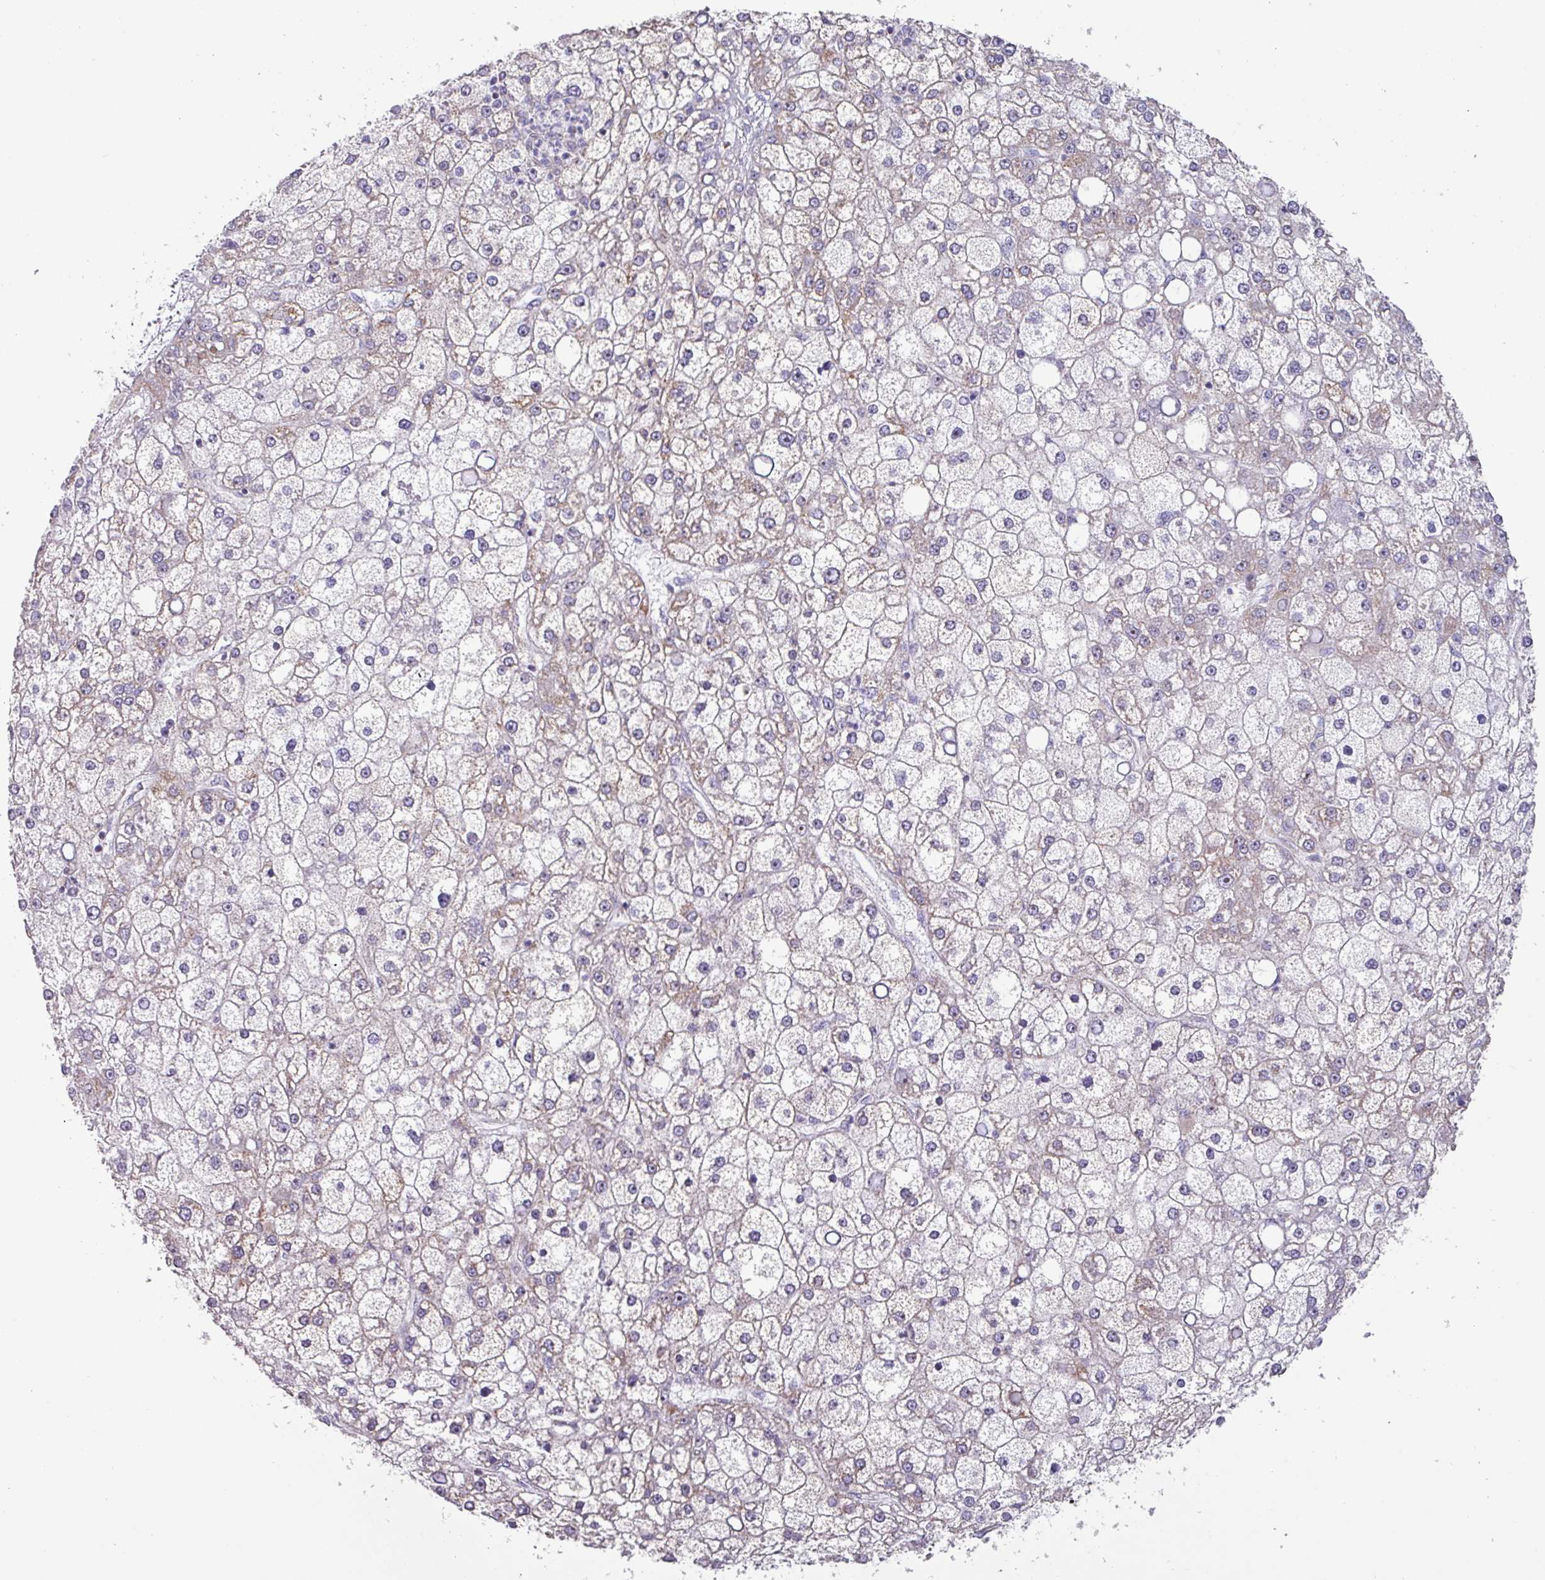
{"staining": {"intensity": "weak", "quantity": "<25%", "location": "cytoplasmic/membranous"}, "tissue": "liver cancer", "cell_type": "Tumor cells", "image_type": "cancer", "snomed": [{"axis": "morphology", "description": "Carcinoma, Hepatocellular, NOS"}, {"axis": "topography", "description": "Liver"}], "caption": "Immunohistochemical staining of liver hepatocellular carcinoma reveals no significant expression in tumor cells.", "gene": "MT-ND4", "patient": {"sex": "male", "age": 67}}